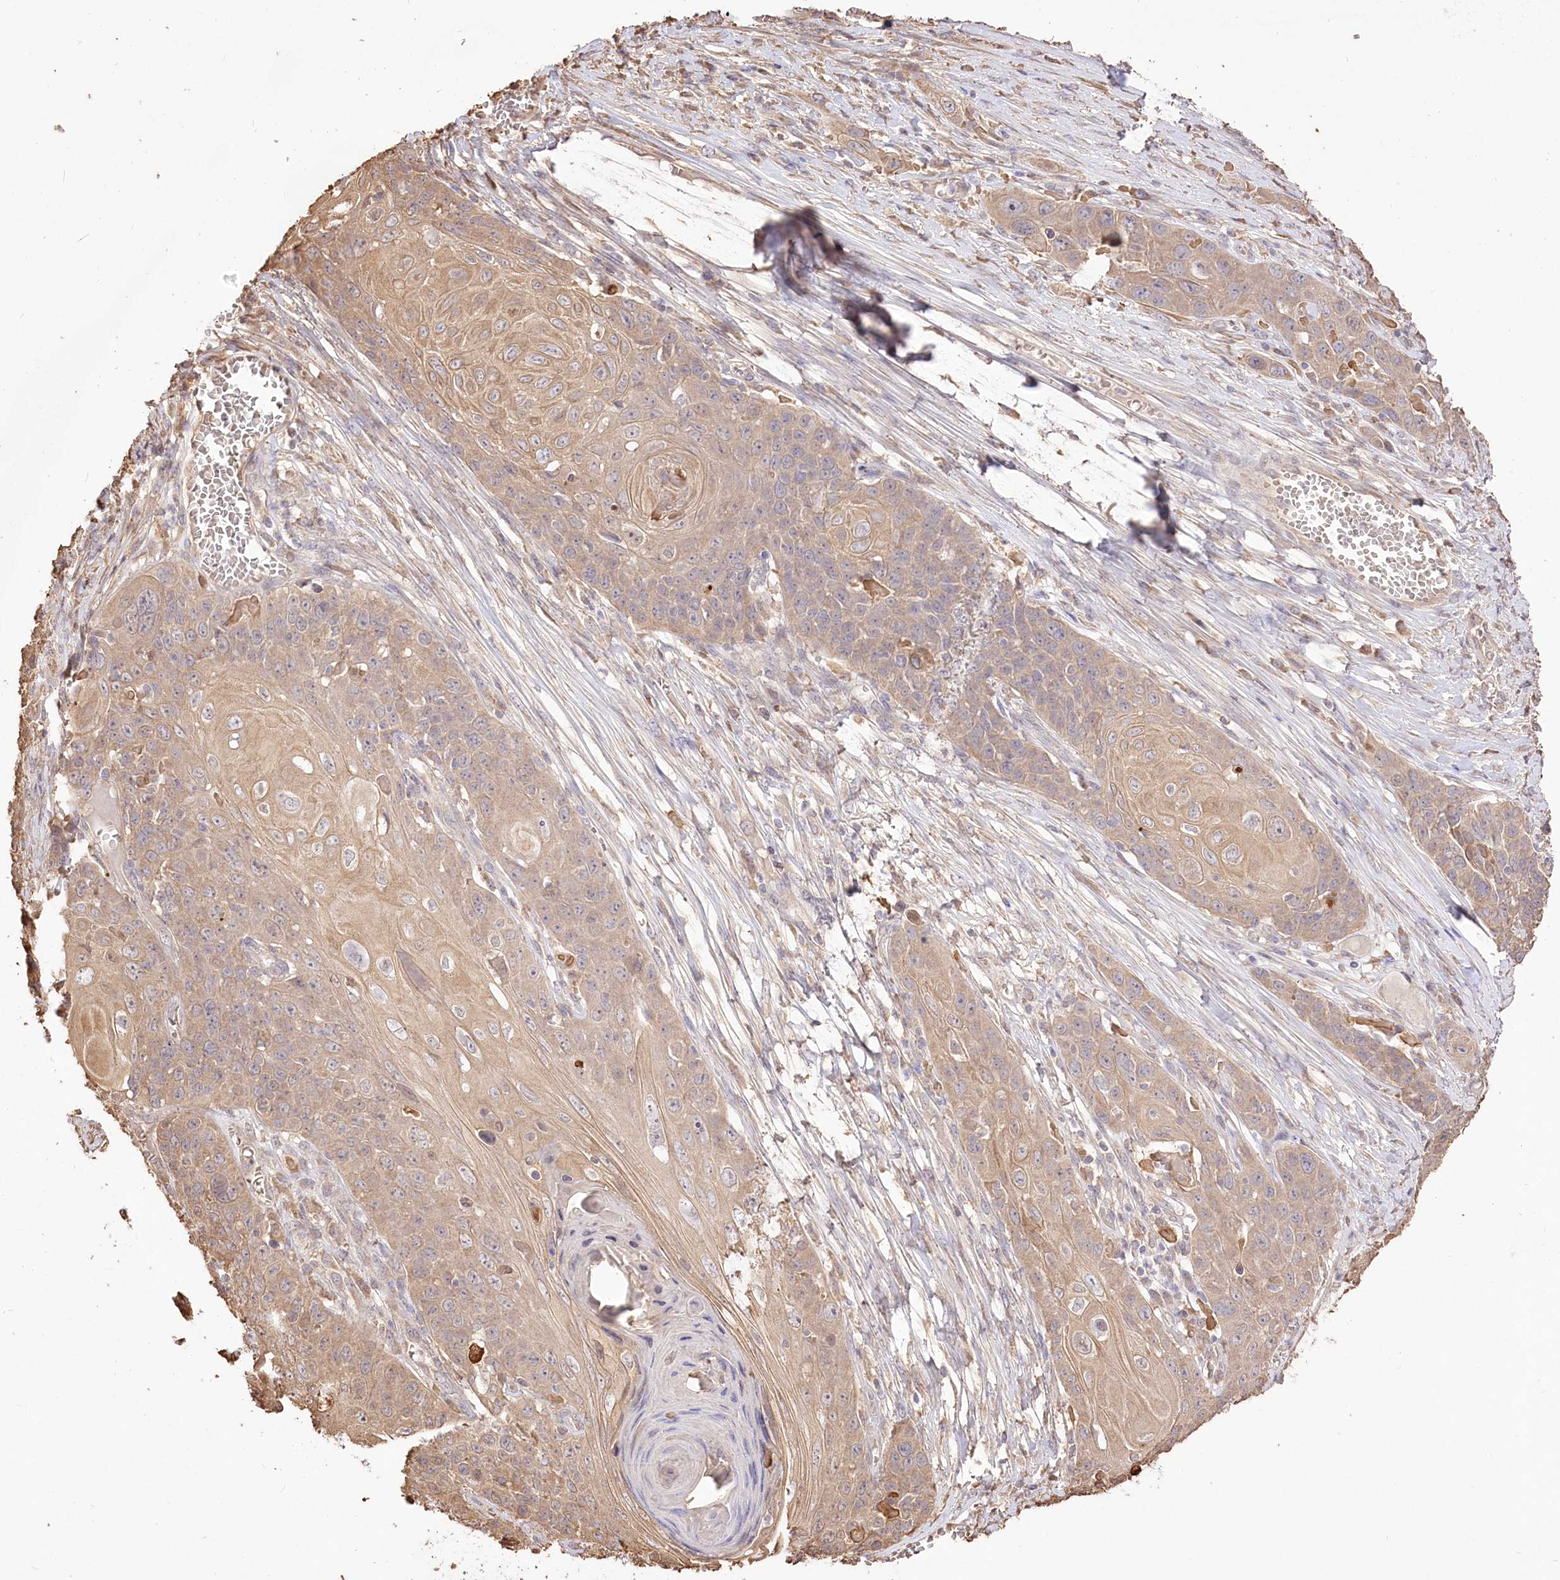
{"staining": {"intensity": "weak", "quantity": ">75%", "location": "cytoplasmic/membranous"}, "tissue": "skin cancer", "cell_type": "Tumor cells", "image_type": "cancer", "snomed": [{"axis": "morphology", "description": "Squamous cell carcinoma, NOS"}, {"axis": "topography", "description": "Skin"}], "caption": "A brown stain highlights weak cytoplasmic/membranous expression of a protein in skin cancer (squamous cell carcinoma) tumor cells.", "gene": "R3HDM2", "patient": {"sex": "male", "age": 55}}